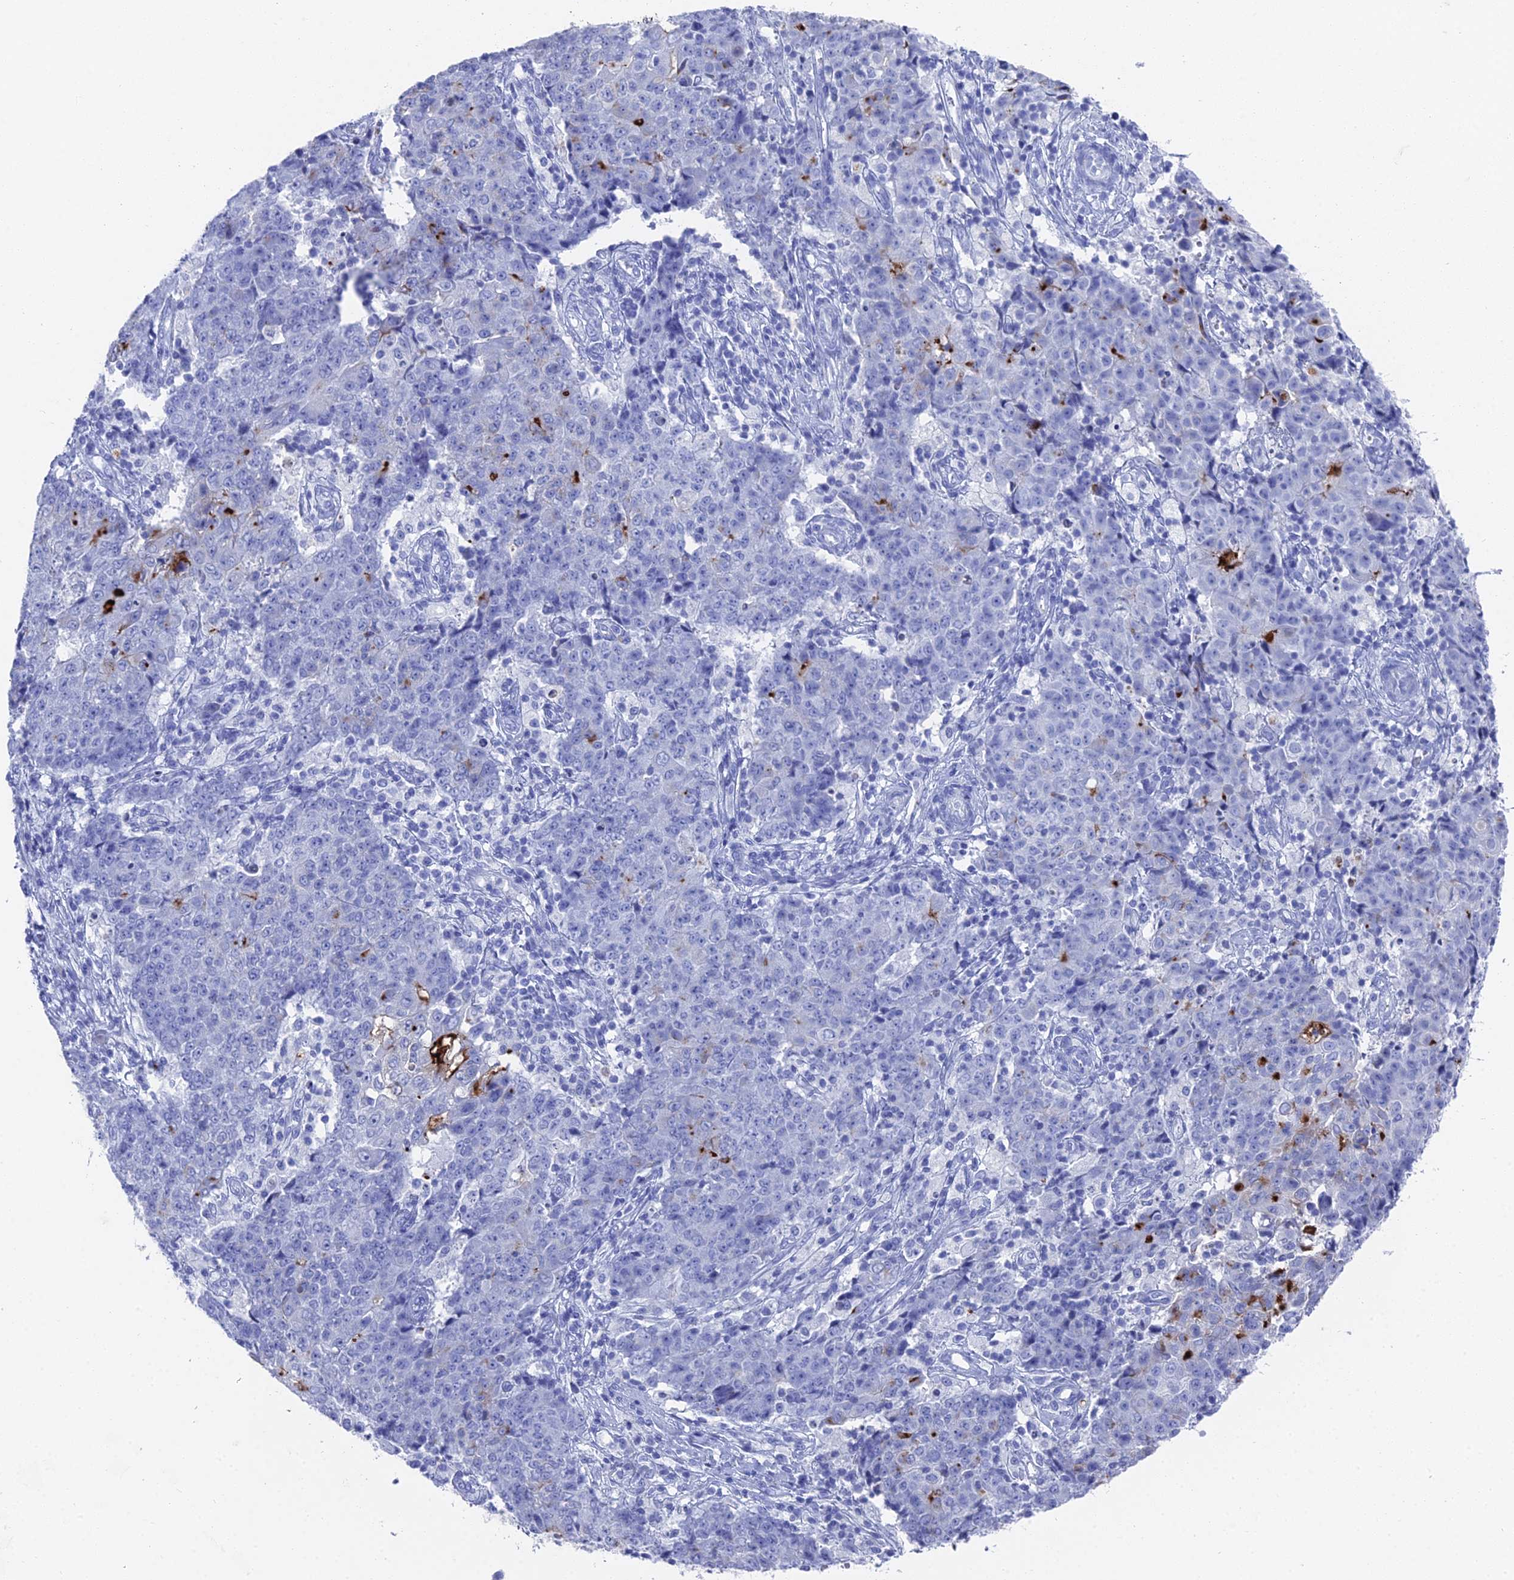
{"staining": {"intensity": "strong", "quantity": "<25%", "location": "cytoplasmic/membranous"}, "tissue": "ovarian cancer", "cell_type": "Tumor cells", "image_type": "cancer", "snomed": [{"axis": "morphology", "description": "Carcinoma, endometroid"}, {"axis": "topography", "description": "Ovary"}], "caption": "DAB (3,3'-diaminobenzidine) immunohistochemical staining of ovarian cancer reveals strong cytoplasmic/membranous protein expression in about <25% of tumor cells.", "gene": "ENPP3", "patient": {"sex": "female", "age": 42}}